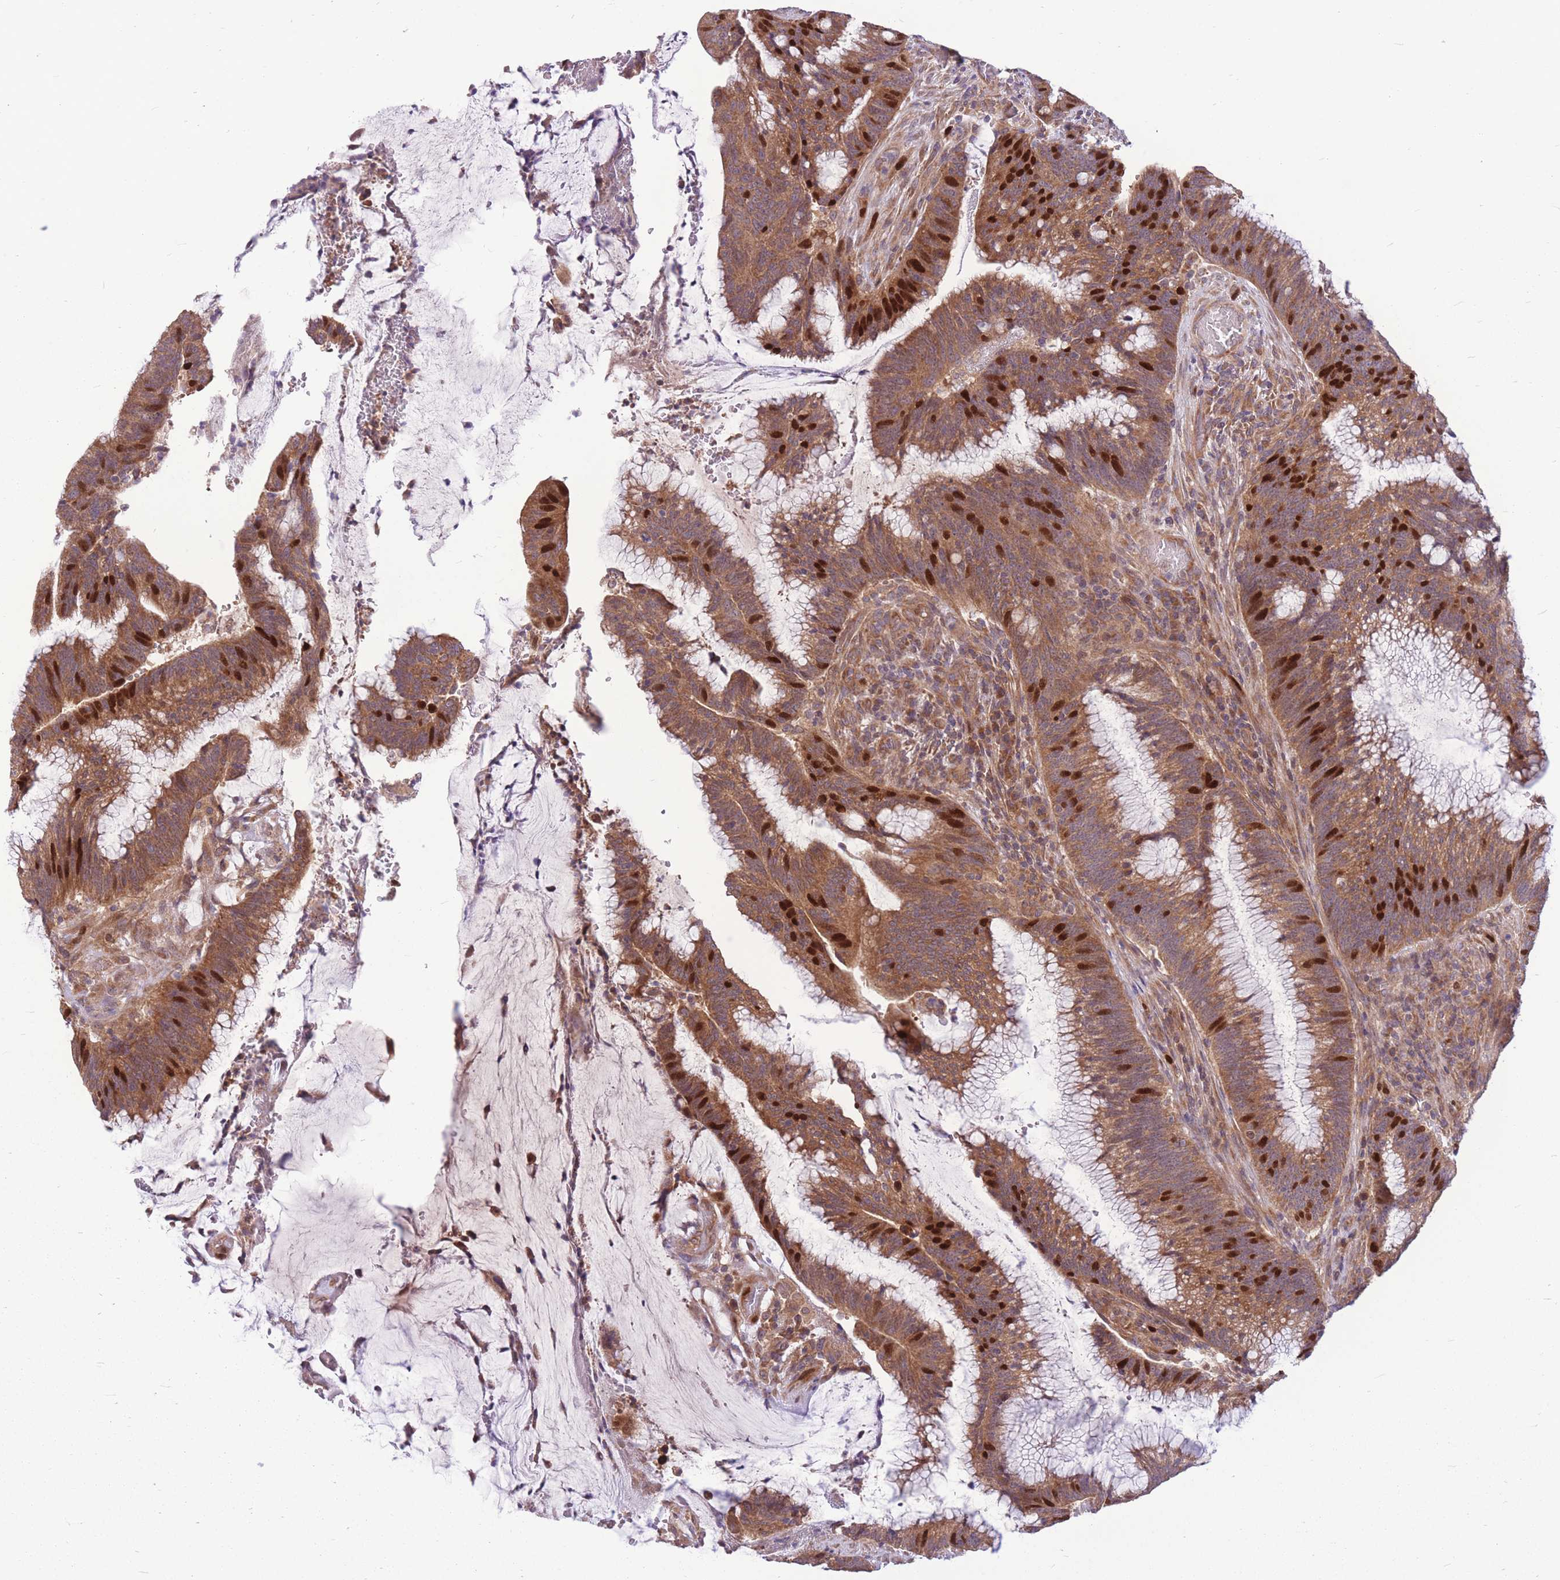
{"staining": {"intensity": "moderate", "quantity": ">75%", "location": "cytoplasmic/membranous,nuclear"}, "tissue": "colorectal cancer", "cell_type": "Tumor cells", "image_type": "cancer", "snomed": [{"axis": "morphology", "description": "Adenocarcinoma, NOS"}, {"axis": "topography", "description": "Rectum"}], "caption": "A high-resolution photomicrograph shows IHC staining of colorectal adenocarcinoma, which displays moderate cytoplasmic/membranous and nuclear expression in about >75% of tumor cells.", "gene": "GMNN", "patient": {"sex": "female", "age": 77}}